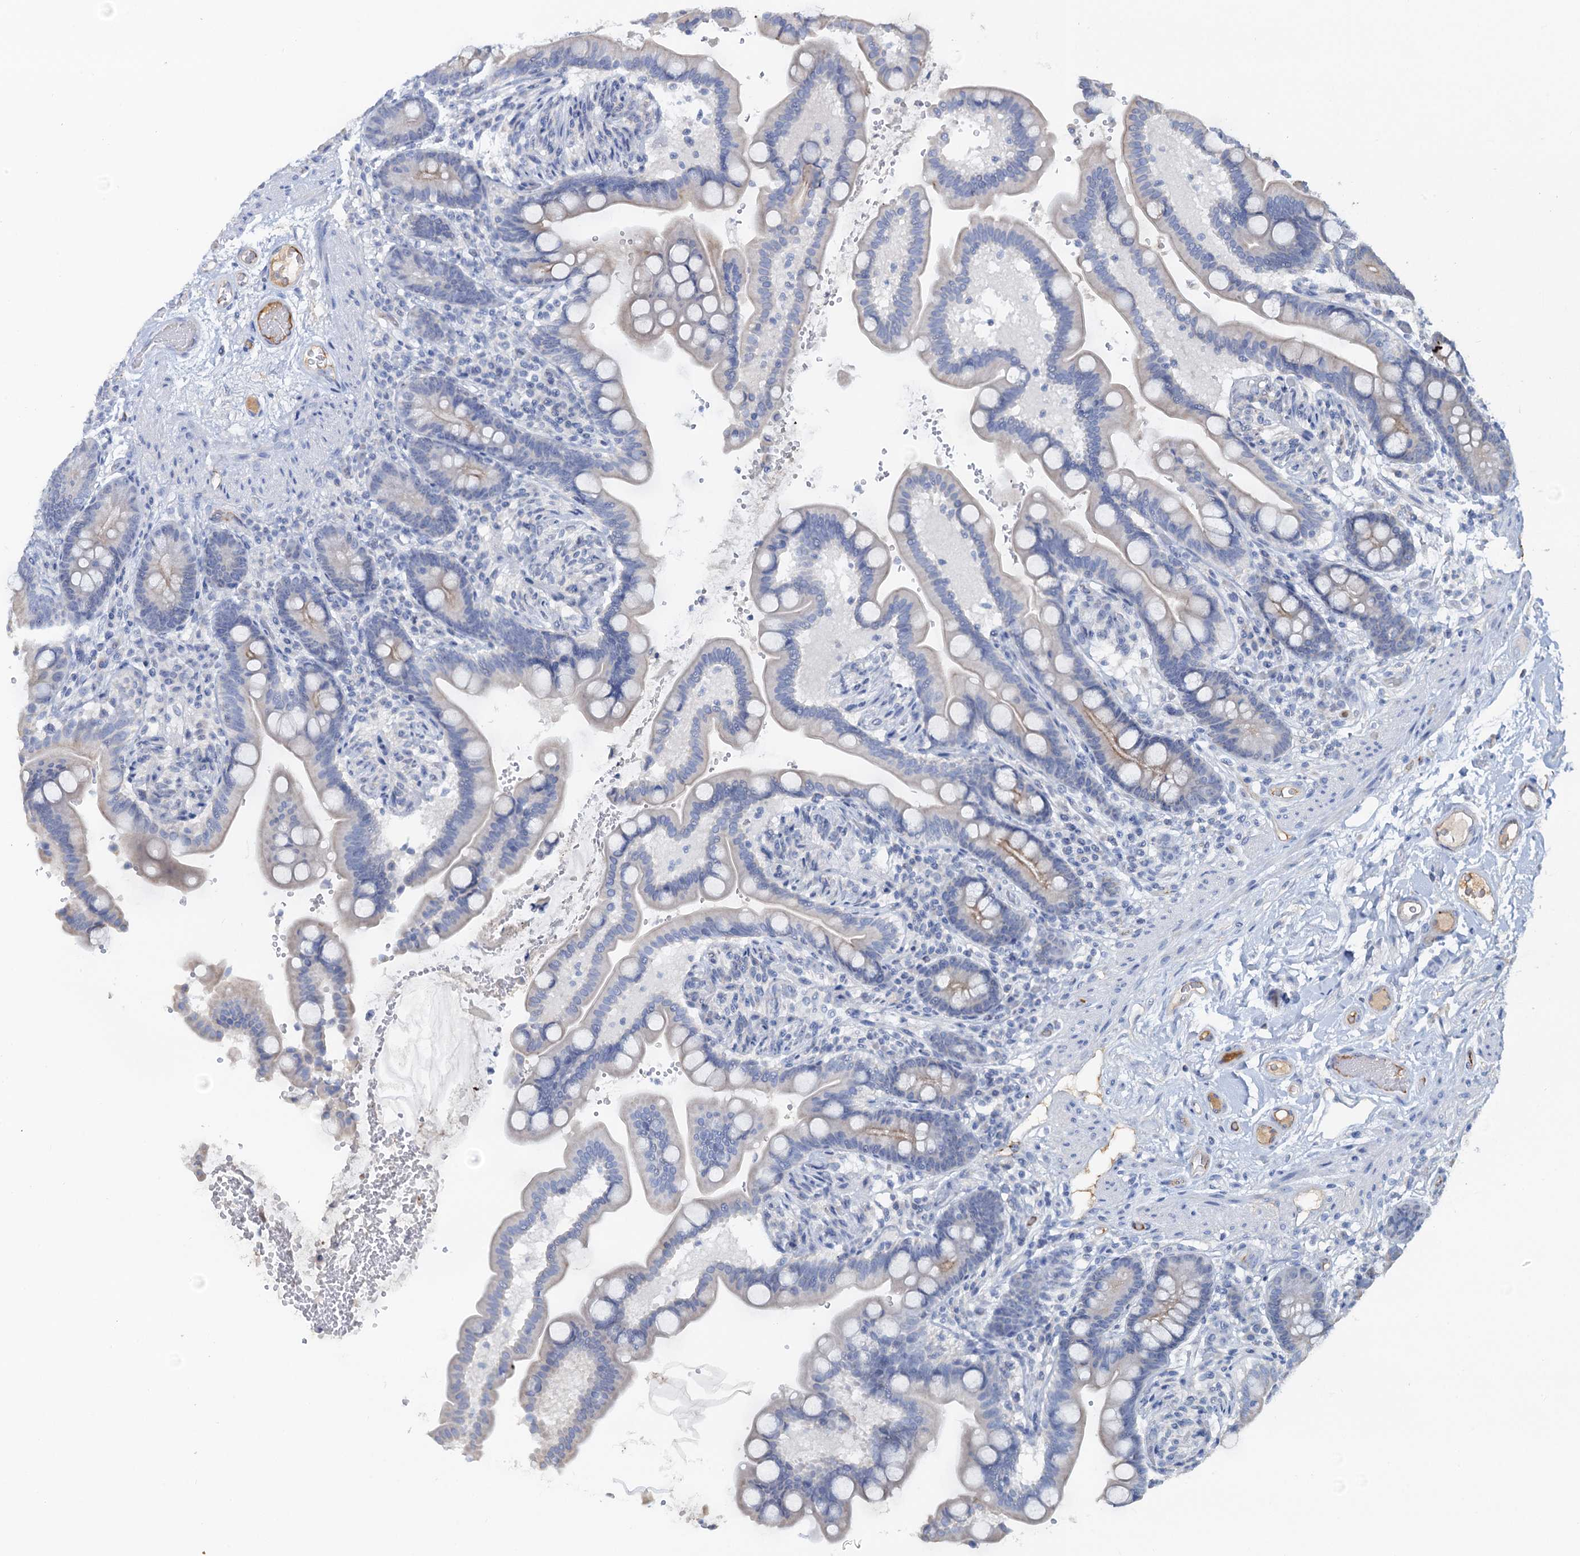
{"staining": {"intensity": "weak", "quantity": ">75%", "location": "cytoplasmic/membranous"}, "tissue": "colon", "cell_type": "Endothelial cells", "image_type": "normal", "snomed": [{"axis": "morphology", "description": "Normal tissue, NOS"}, {"axis": "topography", "description": "Smooth muscle"}, {"axis": "topography", "description": "Colon"}], "caption": "Protein expression analysis of normal human colon reveals weak cytoplasmic/membranous positivity in approximately >75% of endothelial cells. (brown staining indicates protein expression, while blue staining denotes nuclei).", "gene": "PLLP", "patient": {"sex": "male", "age": 73}}